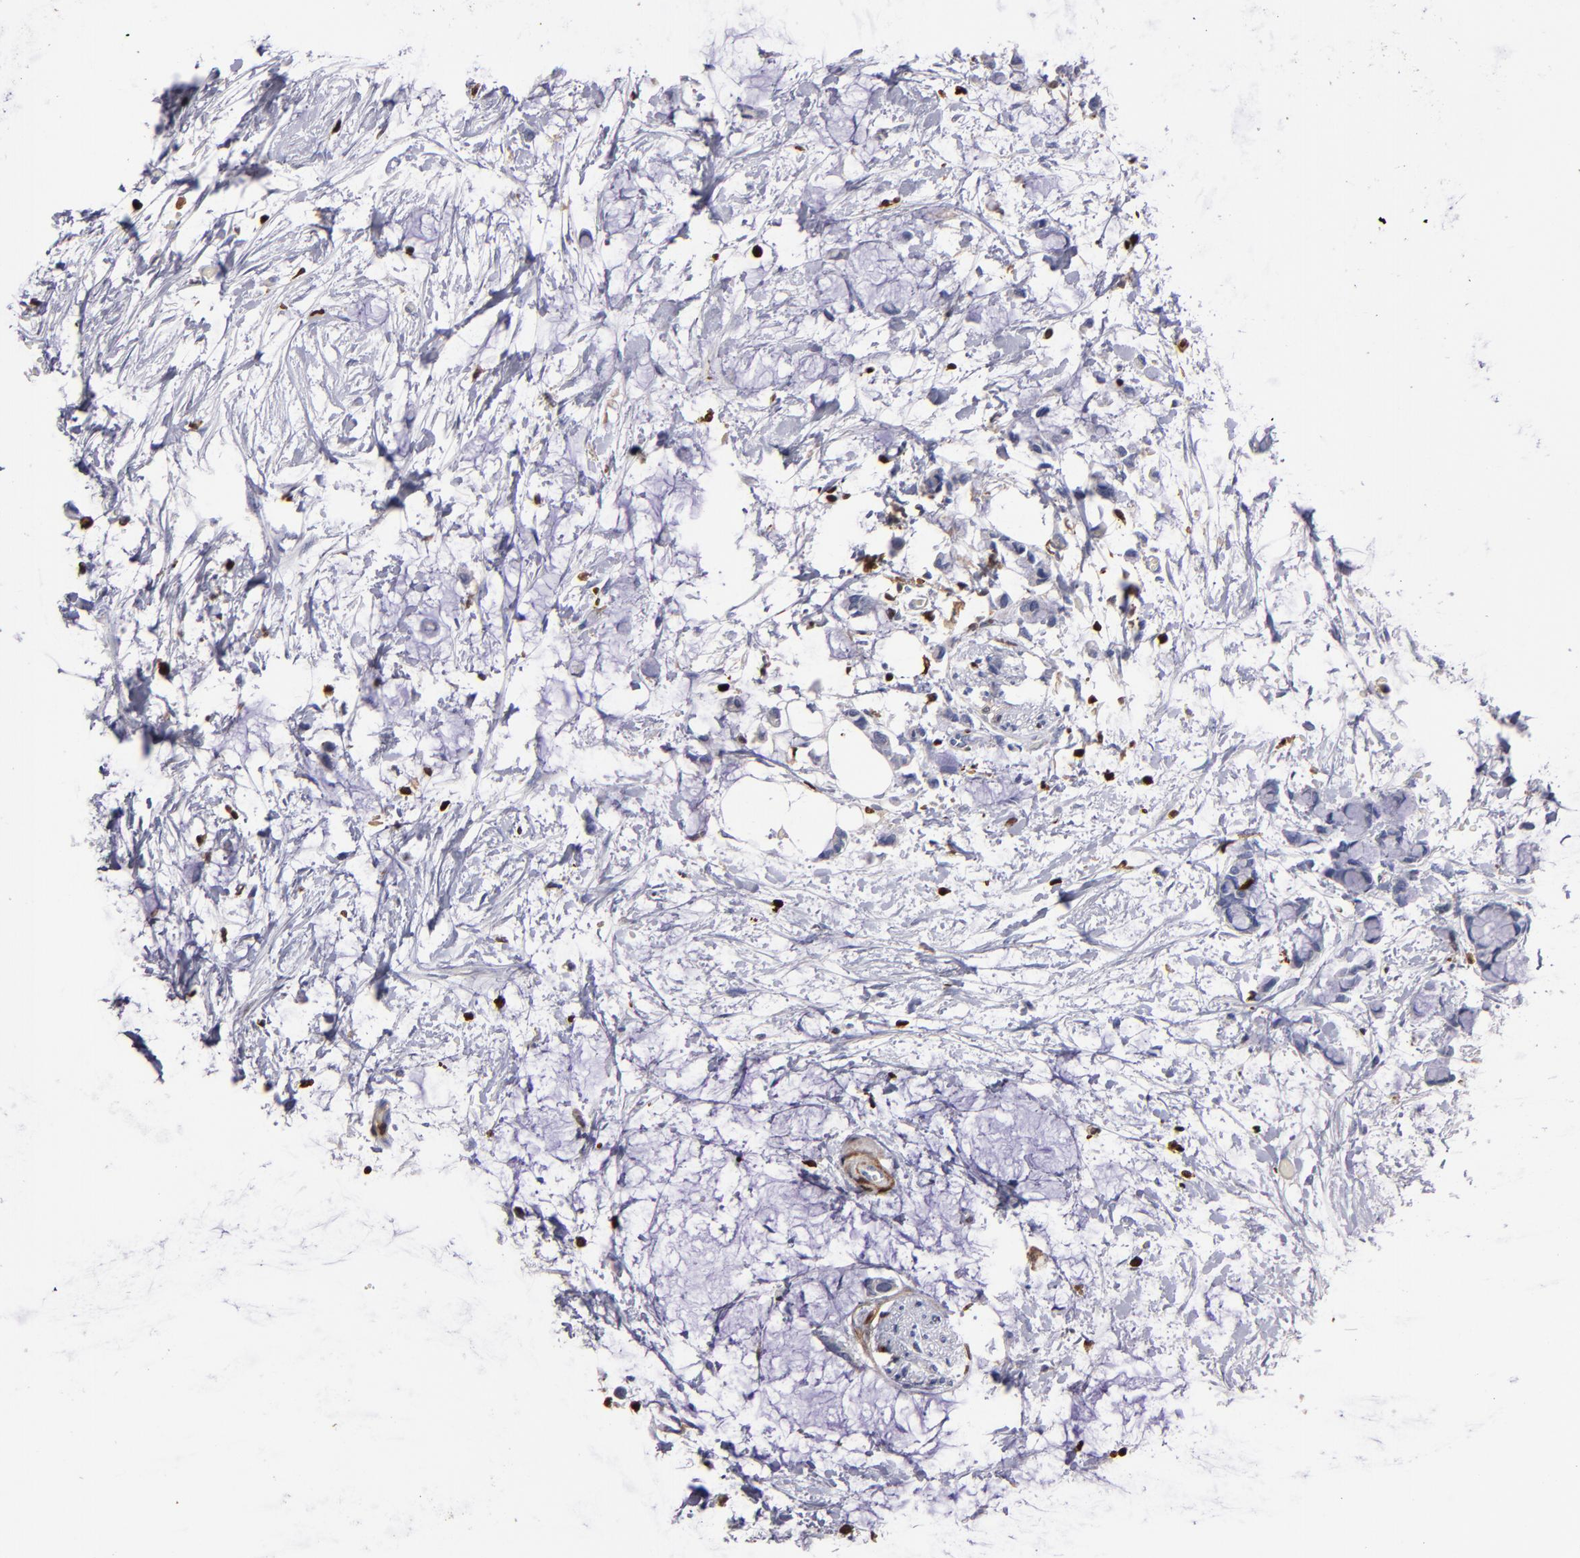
{"staining": {"intensity": "negative", "quantity": "none", "location": "none"}, "tissue": "colorectal cancer", "cell_type": "Tumor cells", "image_type": "cancer", "snomed": [{"axis": "morphology", "description": "Normal tissue, NOS"}, {"axis": "morphology", "description": "Adenocarcinoma, NOS"}, {"axis": "topography", "description": "Colon"}, {"axis": "topography", "description": "Peripheral nerve tissue"}], "caption": "Immunohistochemistry image of neoplastic tissue: colorectal cancer (adenocarcinoma) stained with DAB (3,3'-diaminobenzidine) displays no significant protein staining in tumor cells.", "gene": "S100A4", "patient": {"sex": "male", "age": 14}}